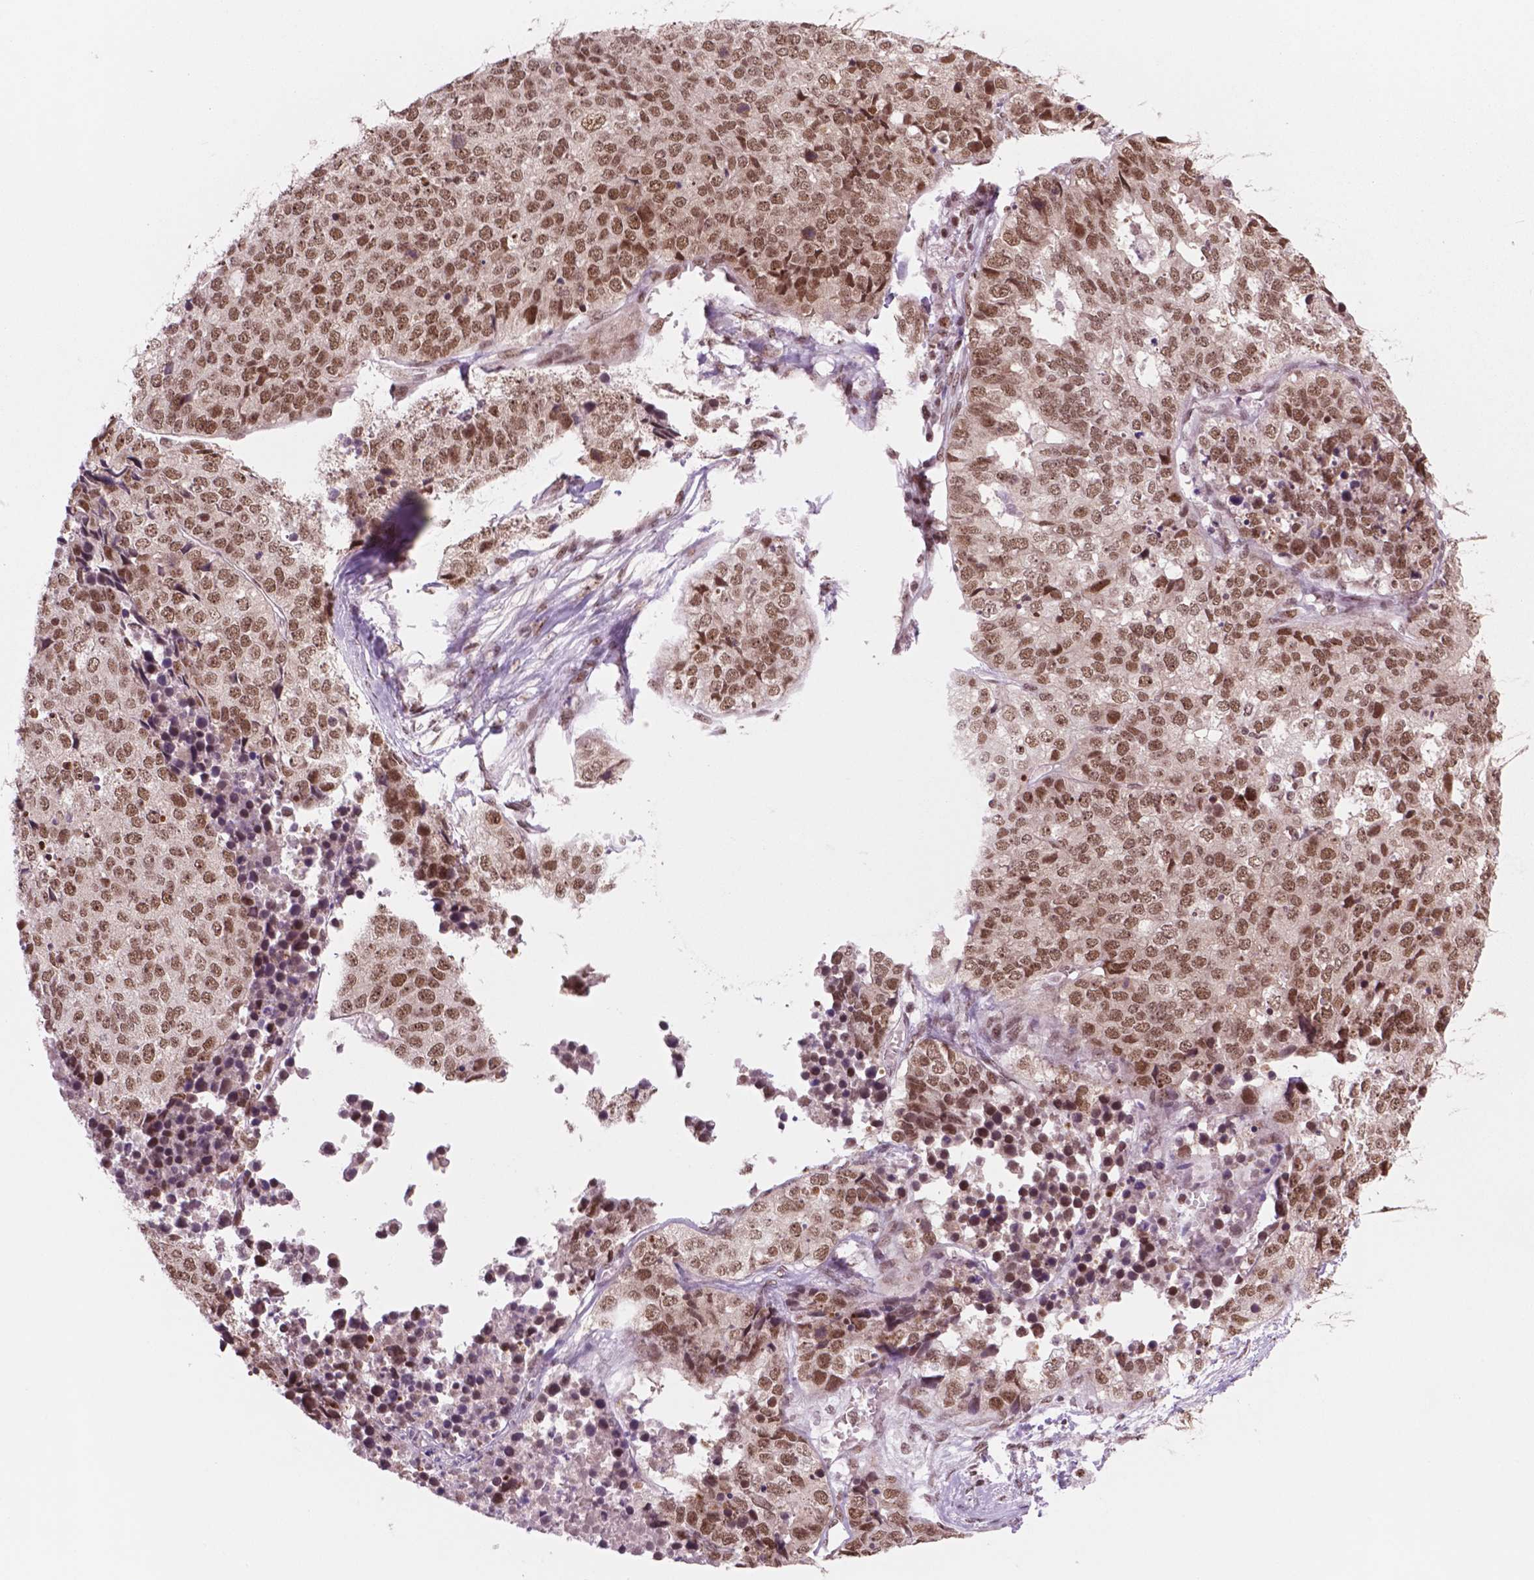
{"staining": {"intensity": "moderate", "quantity": ">75%", "location": "nuclear"}, "tissue": "stomach cancer", "cell_type": "Tumor cells", "image_type": "cancer", "snomed": [{"axis": "morphology", "description": "Adenocarcinoma, NOS"}, {"axis": "topography", "description": "Stomach"}], "caption": "Adenocarcinoma (stomach) stained with DAB immunohistochemistry demonstrates medium levels of moderate nuclear expression in approximately >75% of tumor cells.", "gene": "POLR2E", "patient": {"sex": "male", "age": 69}}